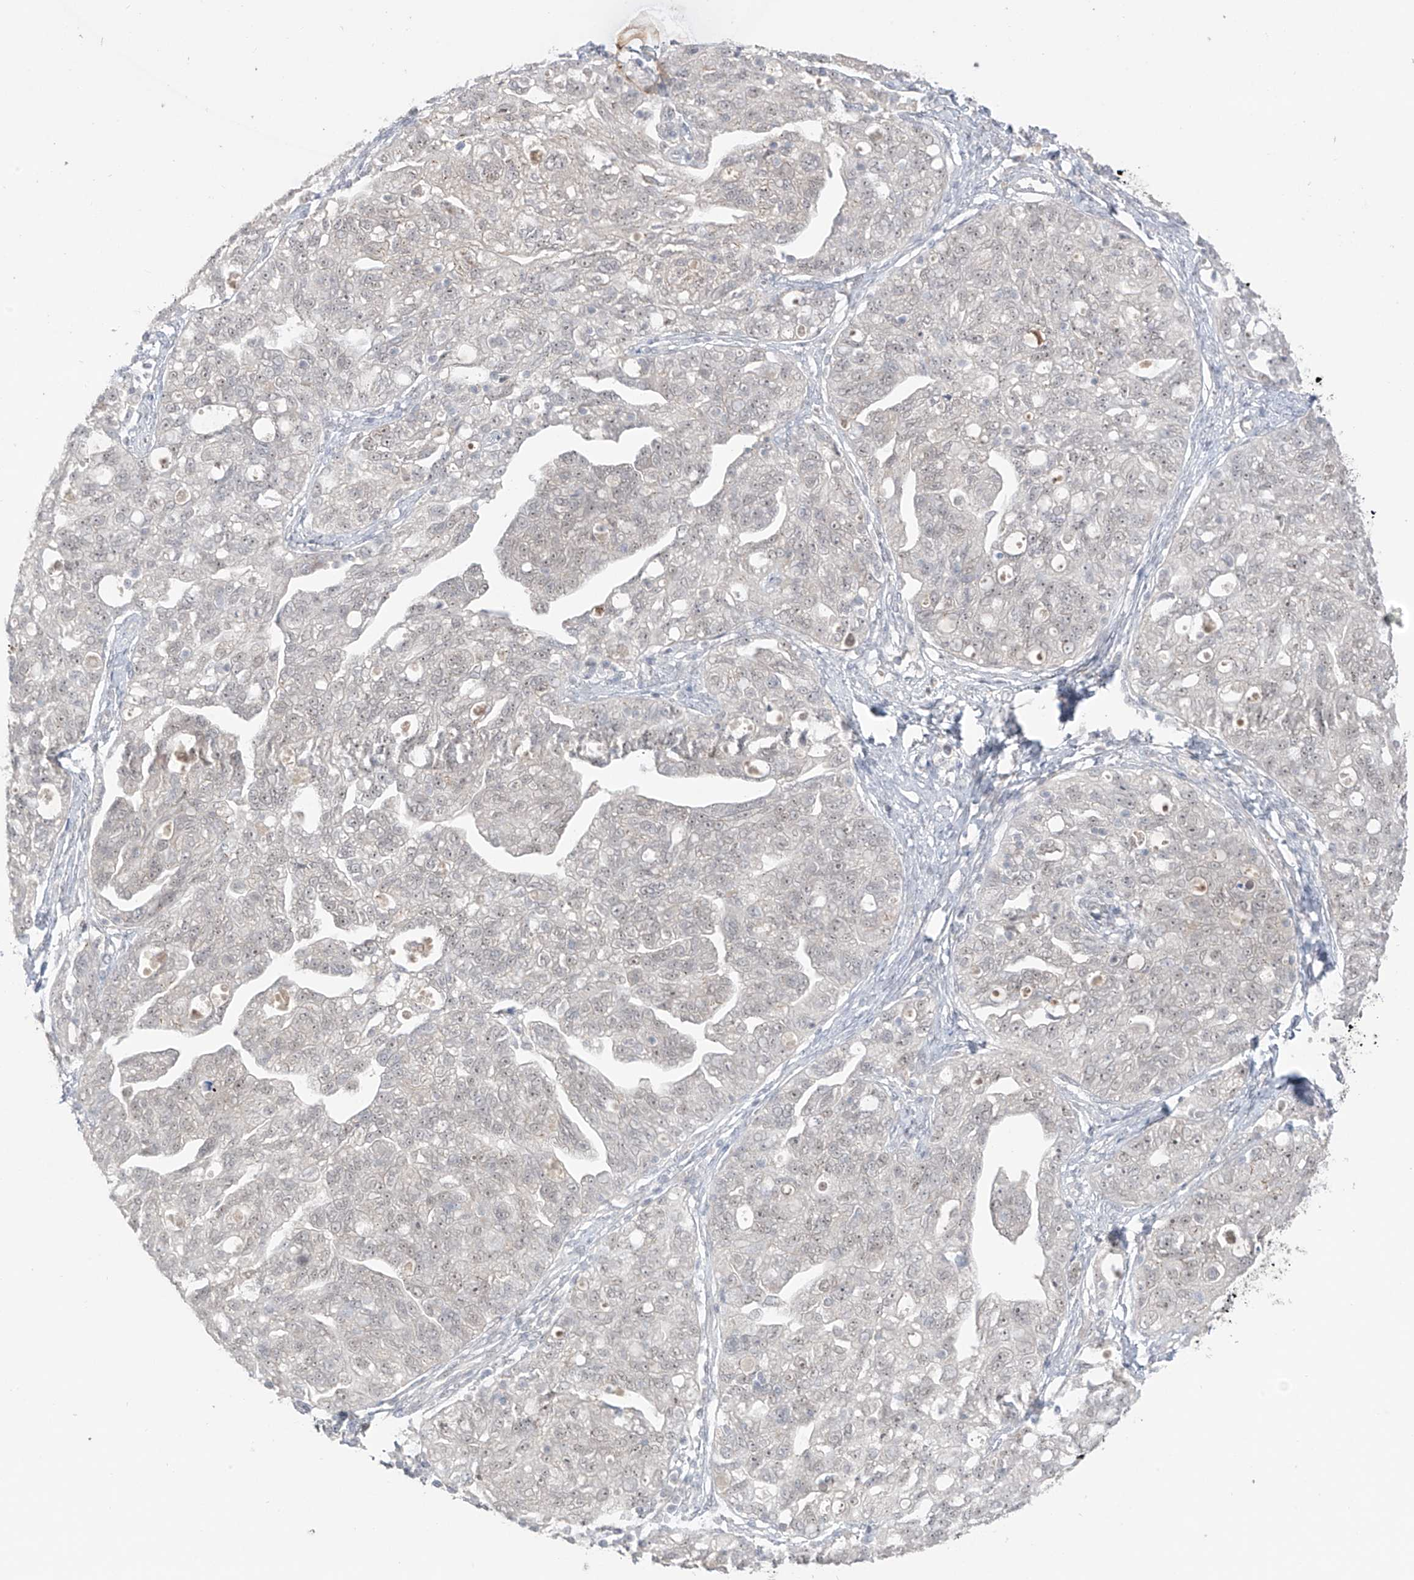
{"staining": {"intensity": "weak", "quantity": "<25%", "location": "nuclear"}, "tissue": "ovarian cancer", "cell_type": "Tumor cells", "image_type": "cancer", "snomed": [{"axis": "morphology", "description": "Carcinoma, NOS"}, {"axis": "morphology", "description": "Cystadenocarcinoma, serous, NOS"}, {"axis": "topography", "description": "Ovary"}], "caption": "Tumor cells show no significant protein staining in ovarian cancer. (DAB (3,3'-diaminobenzidine) immunohistochemistry (IHC), high magnification).", "gene": "OGT", "patient": {"sex": "female", "age": 69}}